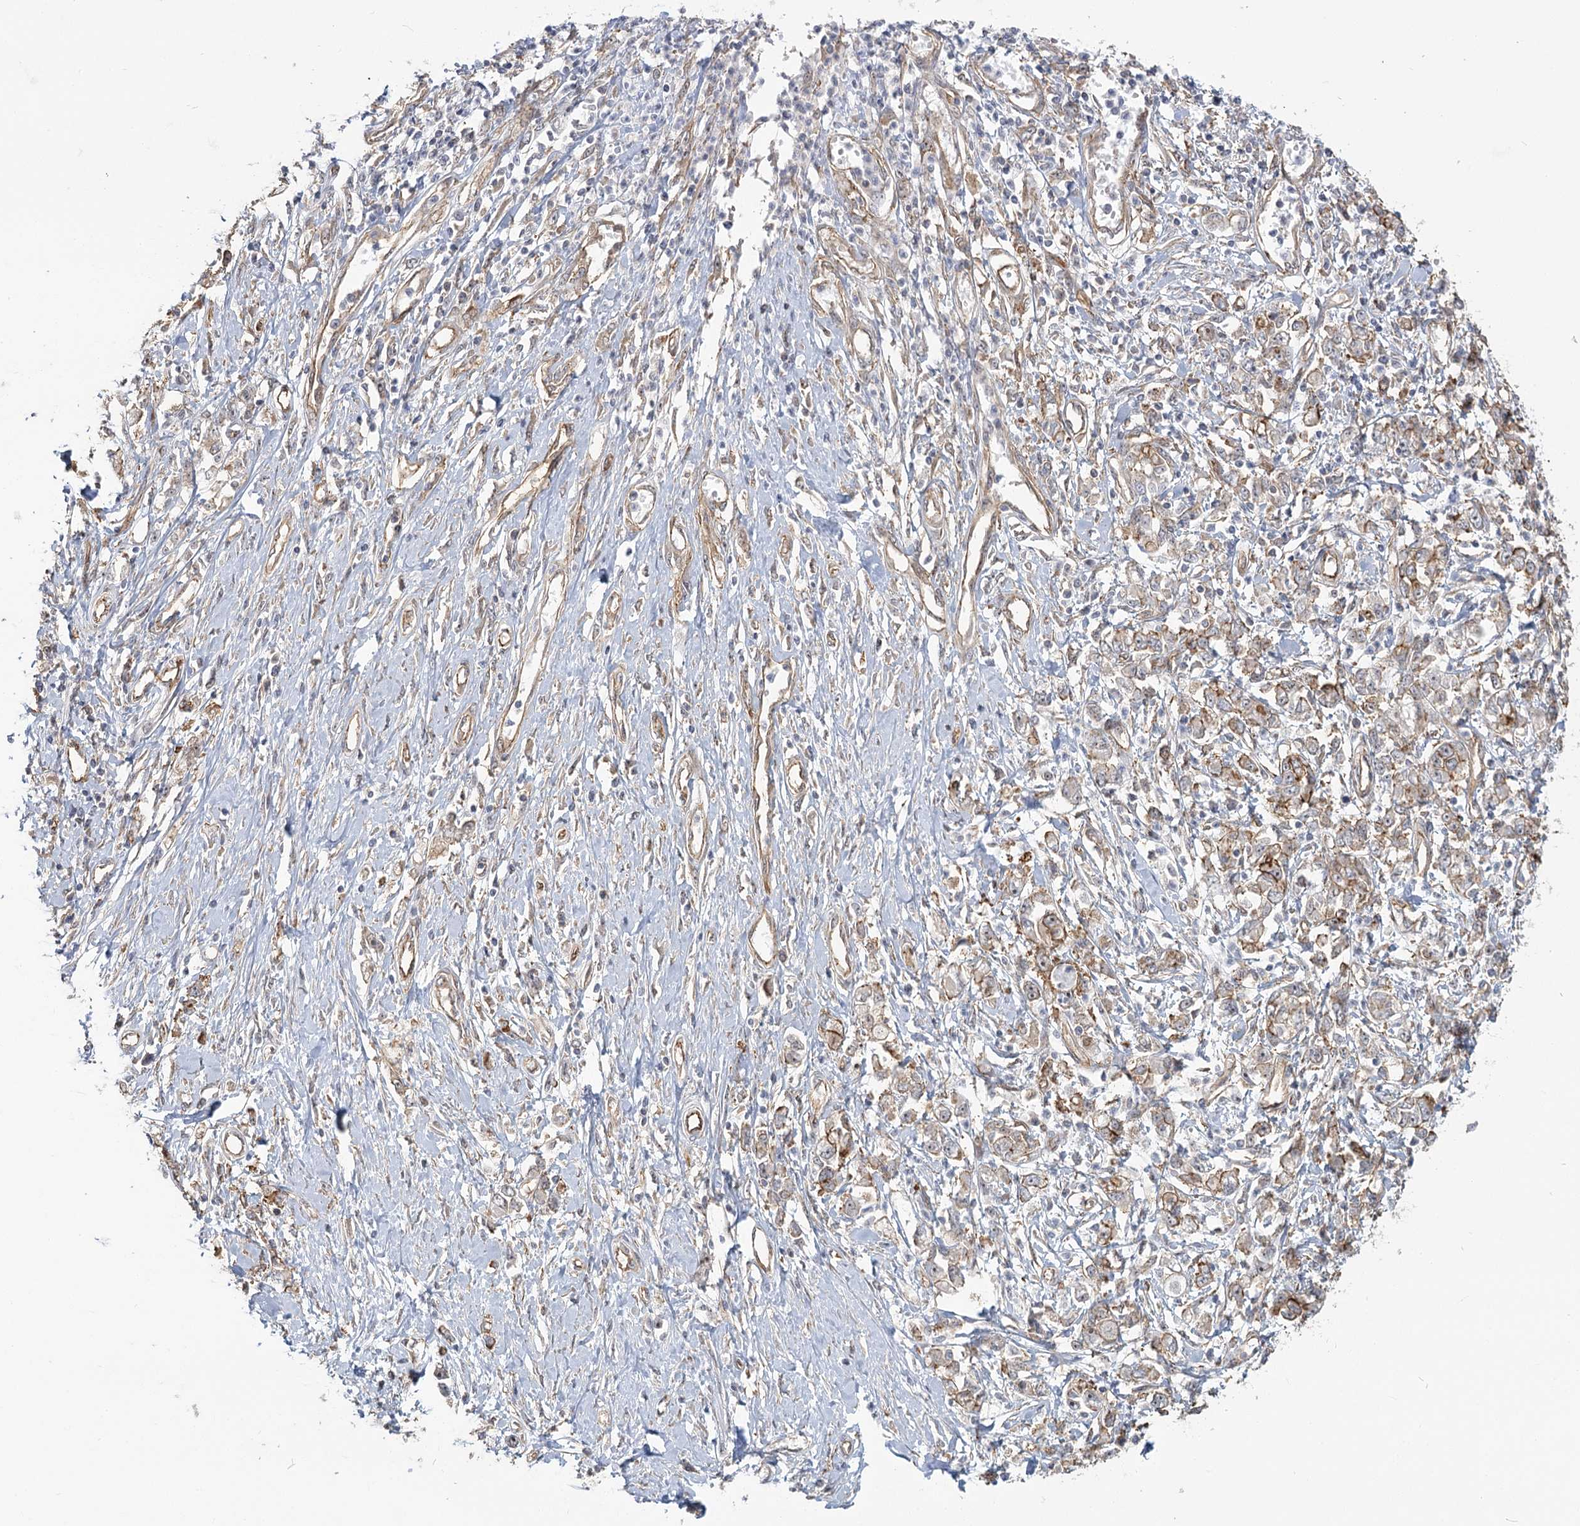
{"staining": {"intensity": "weak", "quantity": "<25%", "location": "cytoplasmic/membranous"}, "tissue": "stomach cancer", "cell_type": "Tumor cells", "image_type": "cancer", "snomed": [{"axis": "morphology", "description": "Adenocarcinoma, NOS"}, {"axis": "topography", "description": "Stomach"}], "caption": "Protein analysis of stomach cancer (adenocarcinoma) demonstrates no significant staining in tumor cells.", "gene": "RPP14", "patient": {"sex": "female", "age": 76}}